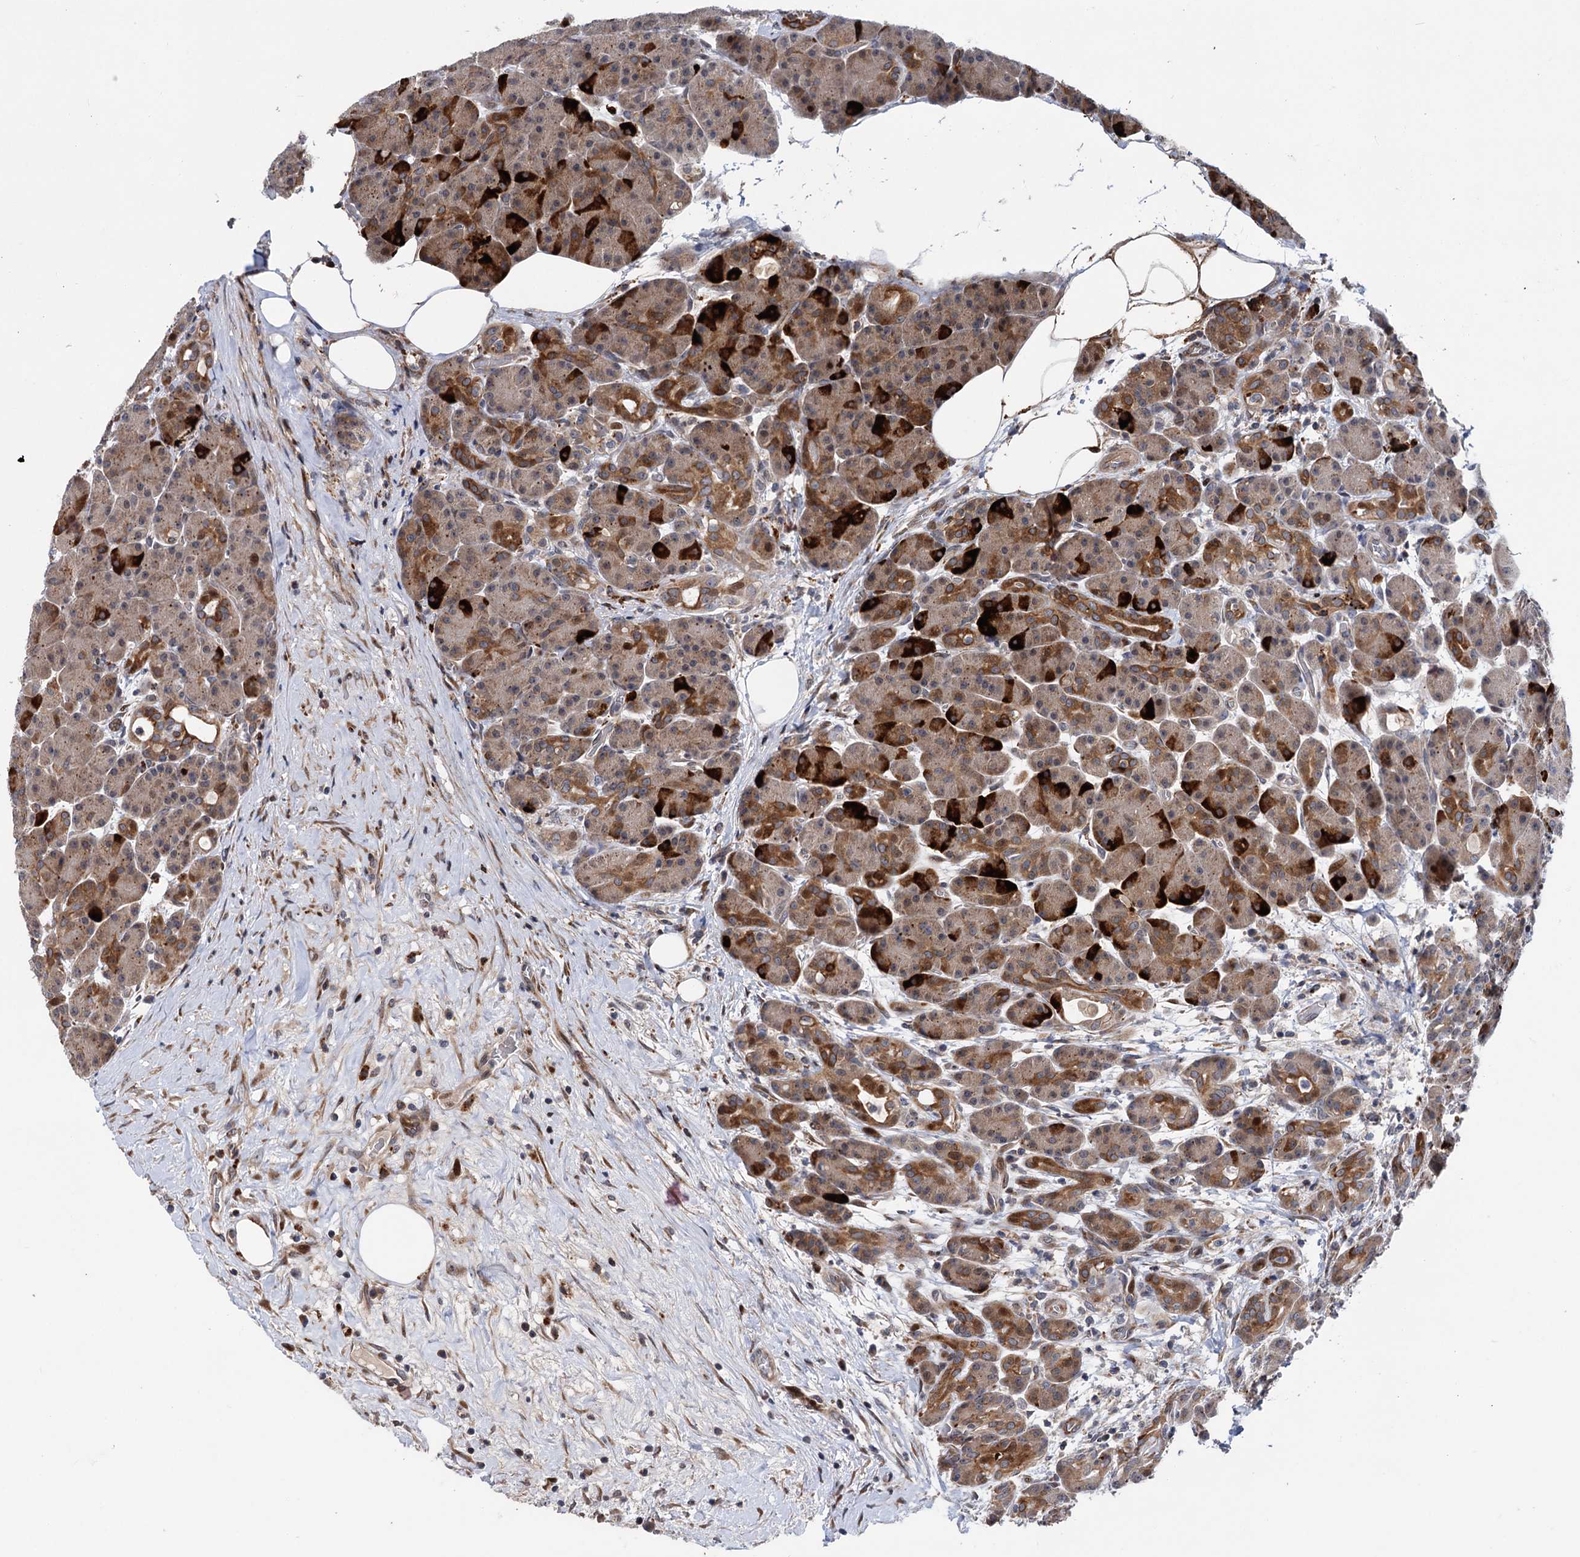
{"staining": {"intensity": "strong", "quantity": "25%-75%", "location": "cytoplasmic/membranous"}, "tissue": "pancreas", "cell_type": "Exocrine glandular cells", "image_type": "normal", "snomed": [{"axis": "morphology", "description": "Normal tissue, NOS"}, {"axis": "topography", "description": "Pancreas"}], "caption": "Immunohistochemical staining of benign human pancreas shows high levels of strong cytoplasmic/membranous expression in approximately 25%-75% of exocrine glandular cells. The staining is performed using DAB brown chromogen to label protein expression. The nuclei are counter-stained blue using hematoxylin.", "gene": "UBR1", "patient": {"sex": "male", "age": 63}}